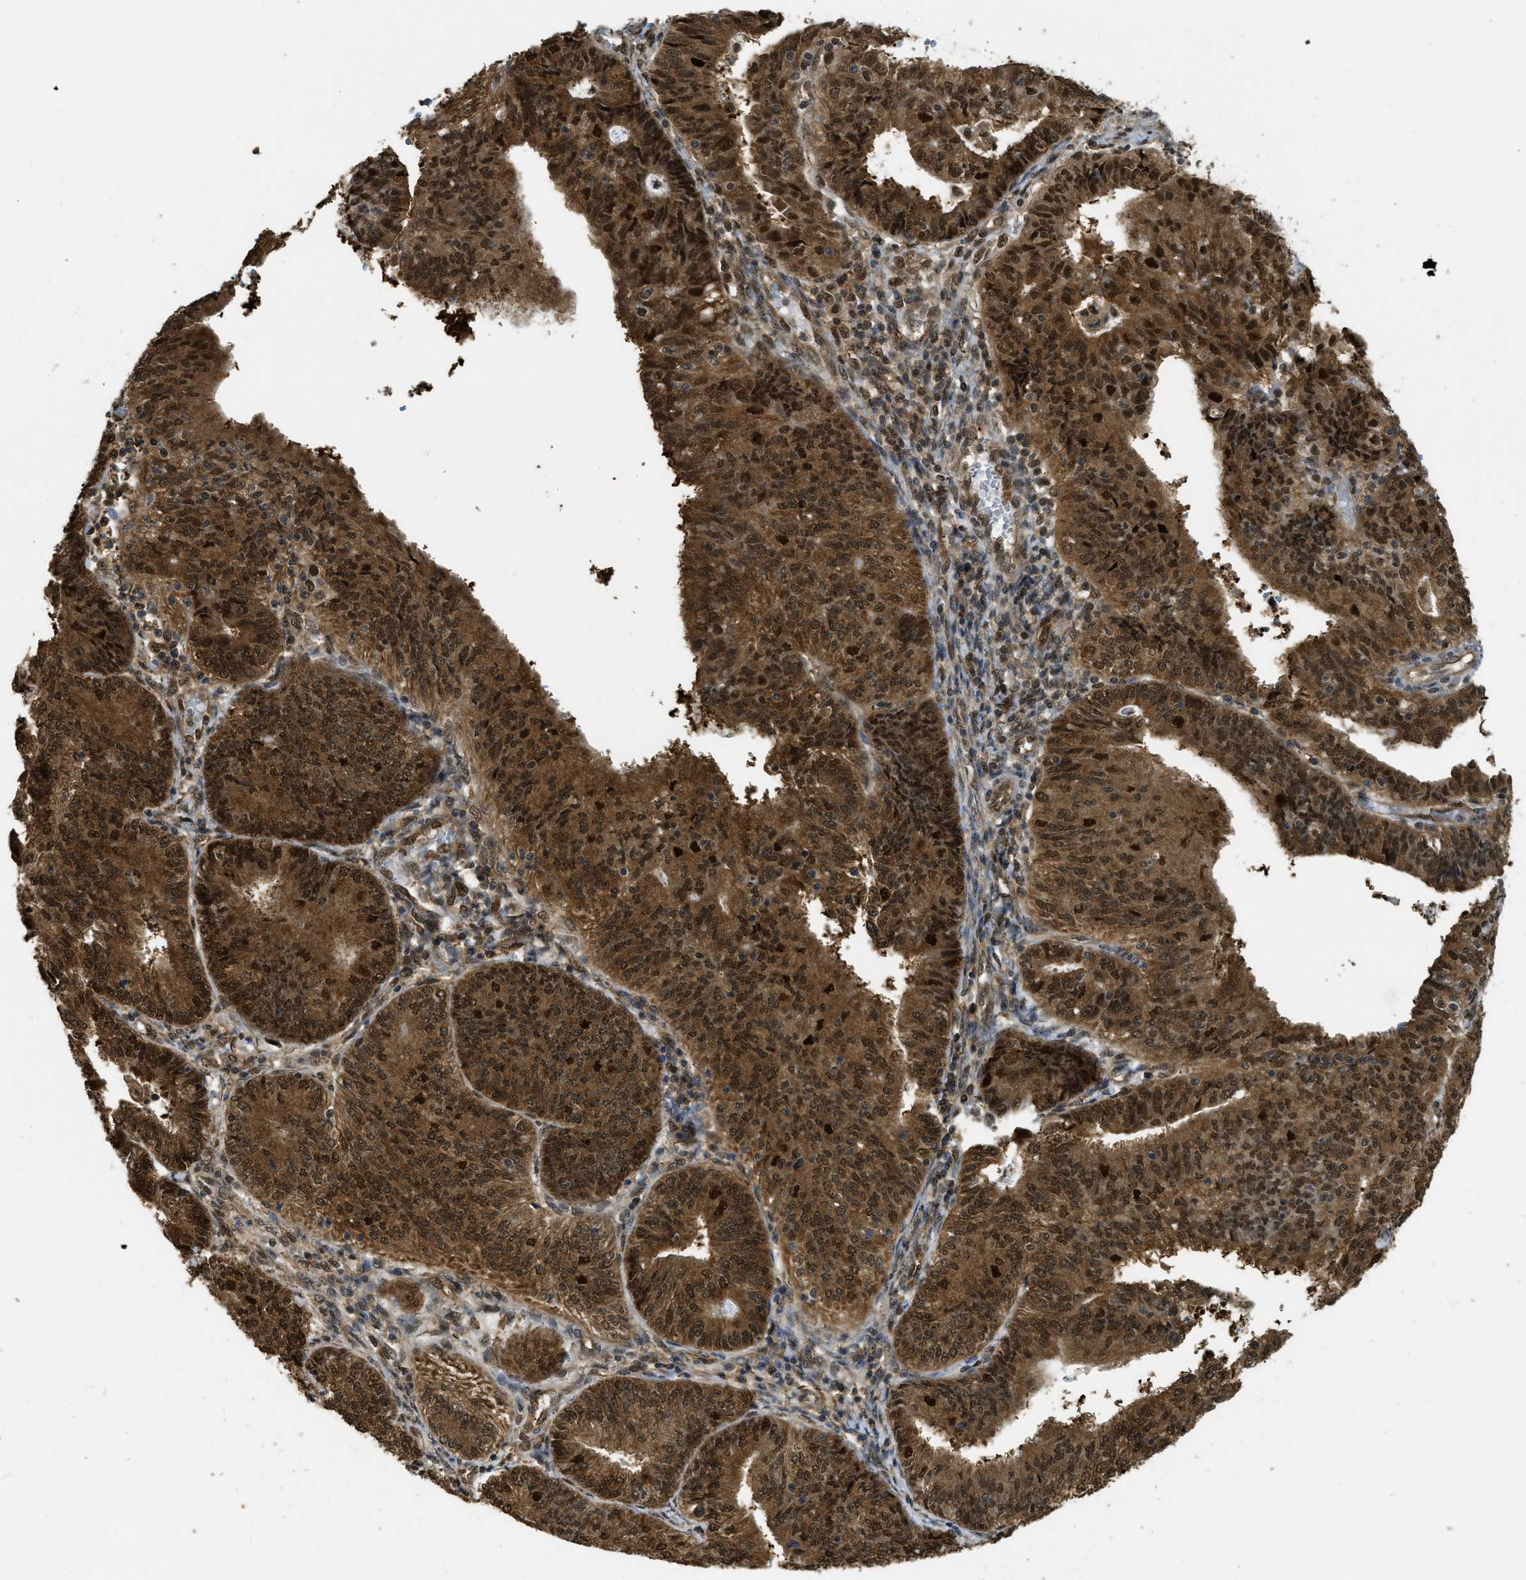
{"staining": {"intensity": "strong", "quantity": ">75%", "location": "cytoplasmic/membranous,nuclear"}, "tissue": "endometrial cancer", "cell_type": "Tumor cells", "image_type": "cancer", "snomed": [{"axis": "morphology", "description": "Adenocarcinoma, NOS"}, {"axis": "topography", "description": "Endometrium"}], "caption": "A histopathology image of human endometrial cancer (adenocarcinoma) stained for a protein reveals strong cytoplasmic/membranous and nuclear brown staining in tumor cells.", "gene": "PSMC5", "patient": {"sex": "female", "age": 58}}